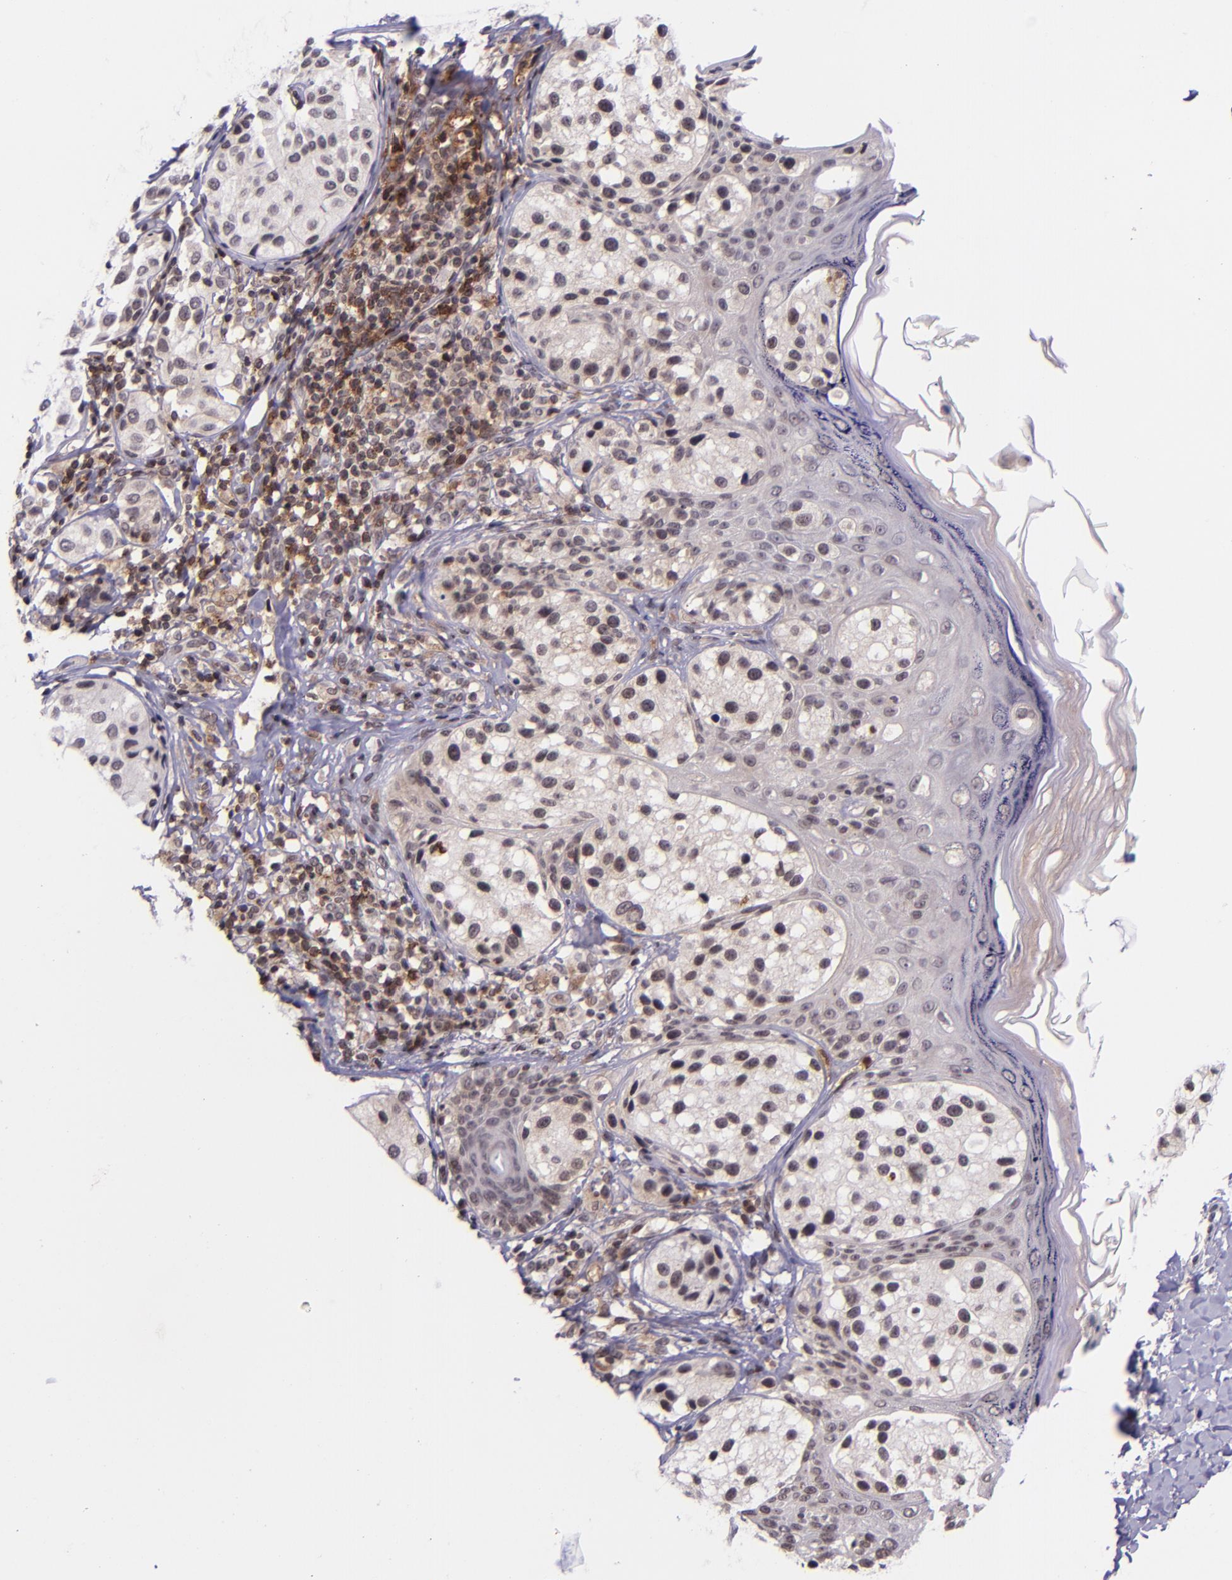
{"staining": {"intensity": "negative", "quantity": "none", "location": "none"}, "tissue": "melanoma", "cell_type": "Tumor cells", "image_type": "cancer", "snomed": [{"axis": "morphology", "description": "Malignant melanoma, NOS"}, {"axis": "topography", "description": "Skin"}], "caption": "Tumor cells are negative for brown protein staining in melanoma.", "gene": "SELL", "patient": {"sex": "male", "age": 23}}